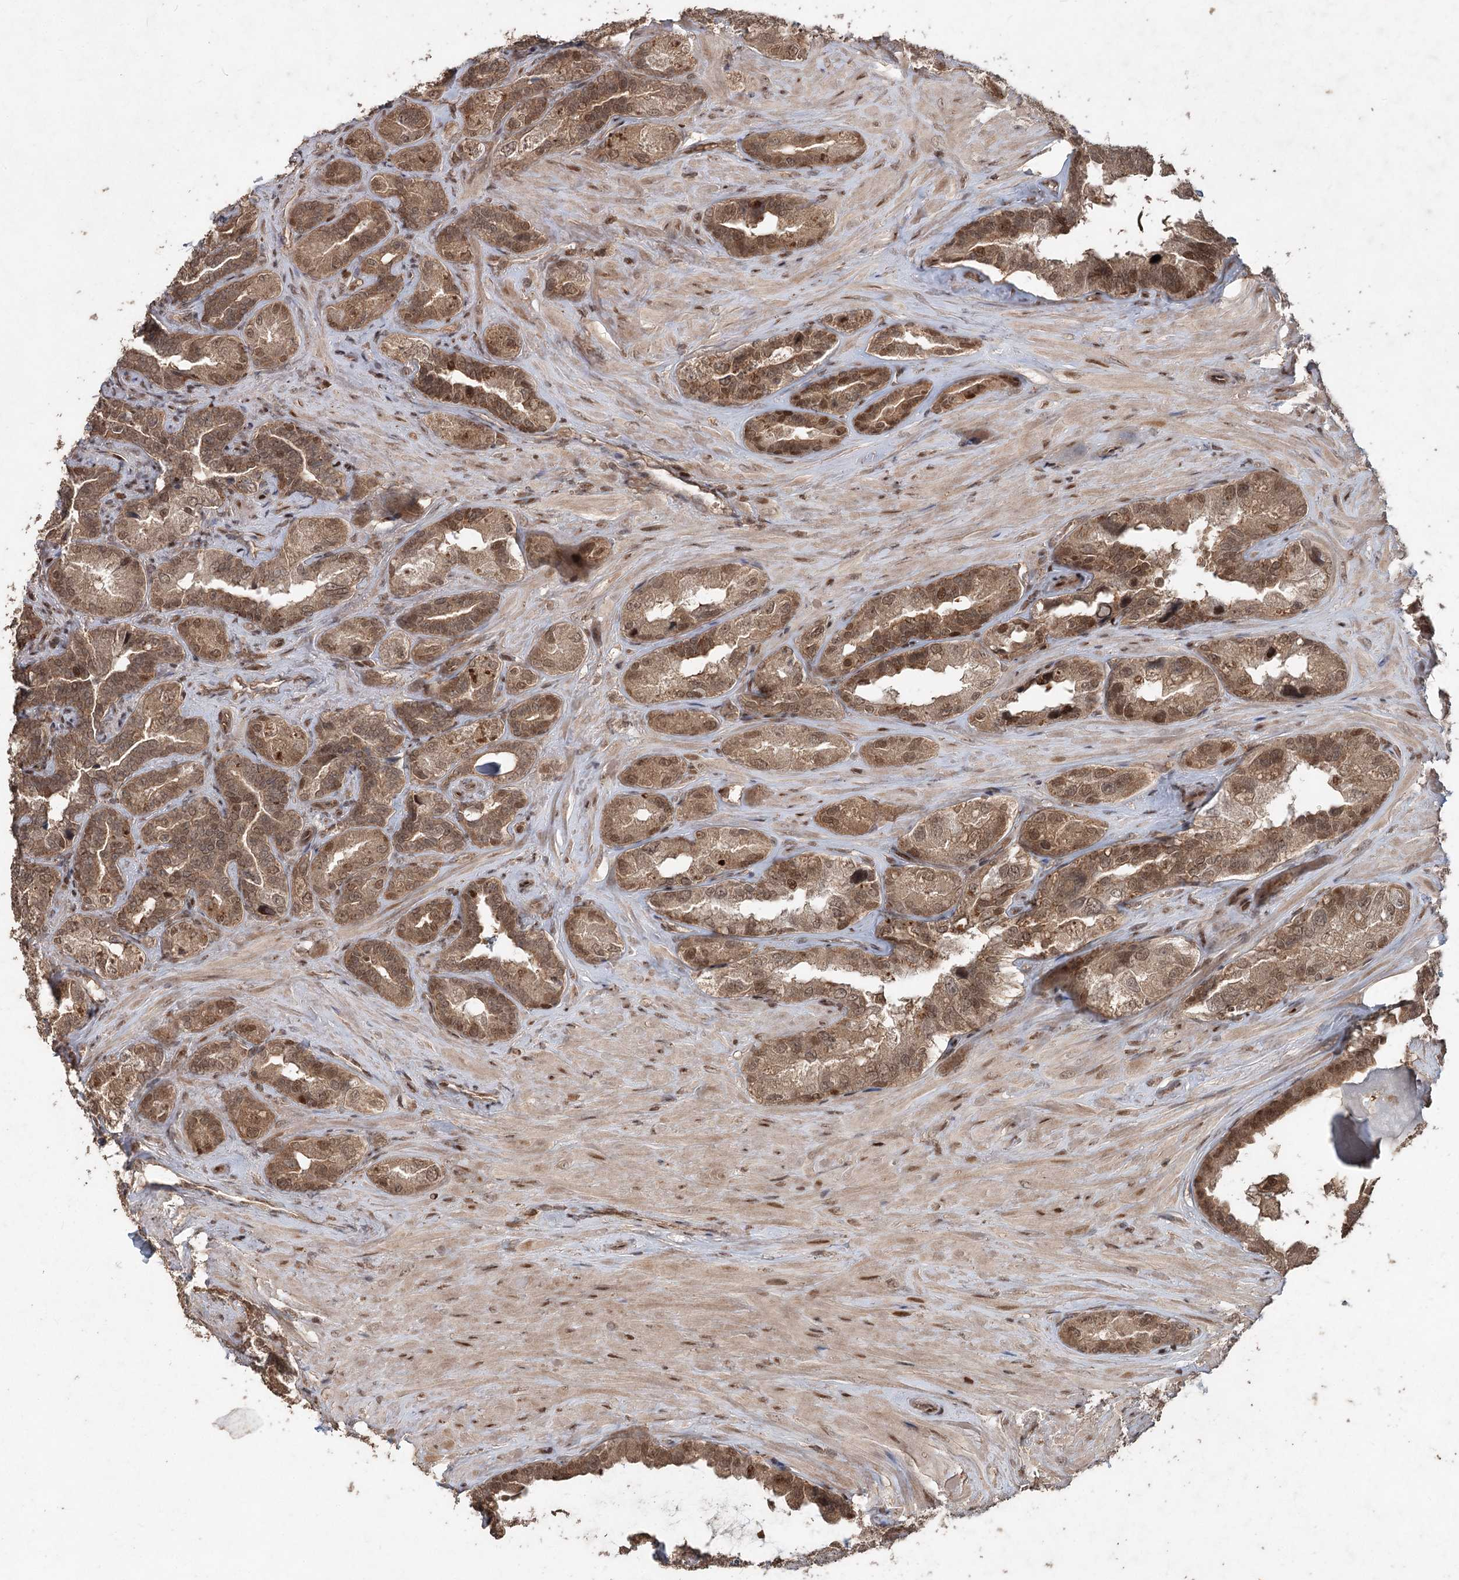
{"staining": {"intensity": "moderate", "quantity": ">75%", "location": "cytoplasmic/membranous,nuclear"}, "tissue": "seminal vesicle", "cell_type": "Glandular cells", "image_type": "normal", "snomed": [{"axis": "morphology", "description": "Normal tissue, NOS"}, {"axis": "topography", "description": "Seminal veicle"}, {"axis": "topography", "description": "Peripheral nerve tissue"}], "caption": "Protein expression analysis of normal human seminal vesicle reveals moderate cytoplasmic/membranous,nuclear staining in about >75% of glandular cells. (Brightfield microscopy of DAB IHC at high magnification).", "gene": "FBXO7", "patient": {"sex": "male", "age": 67}}